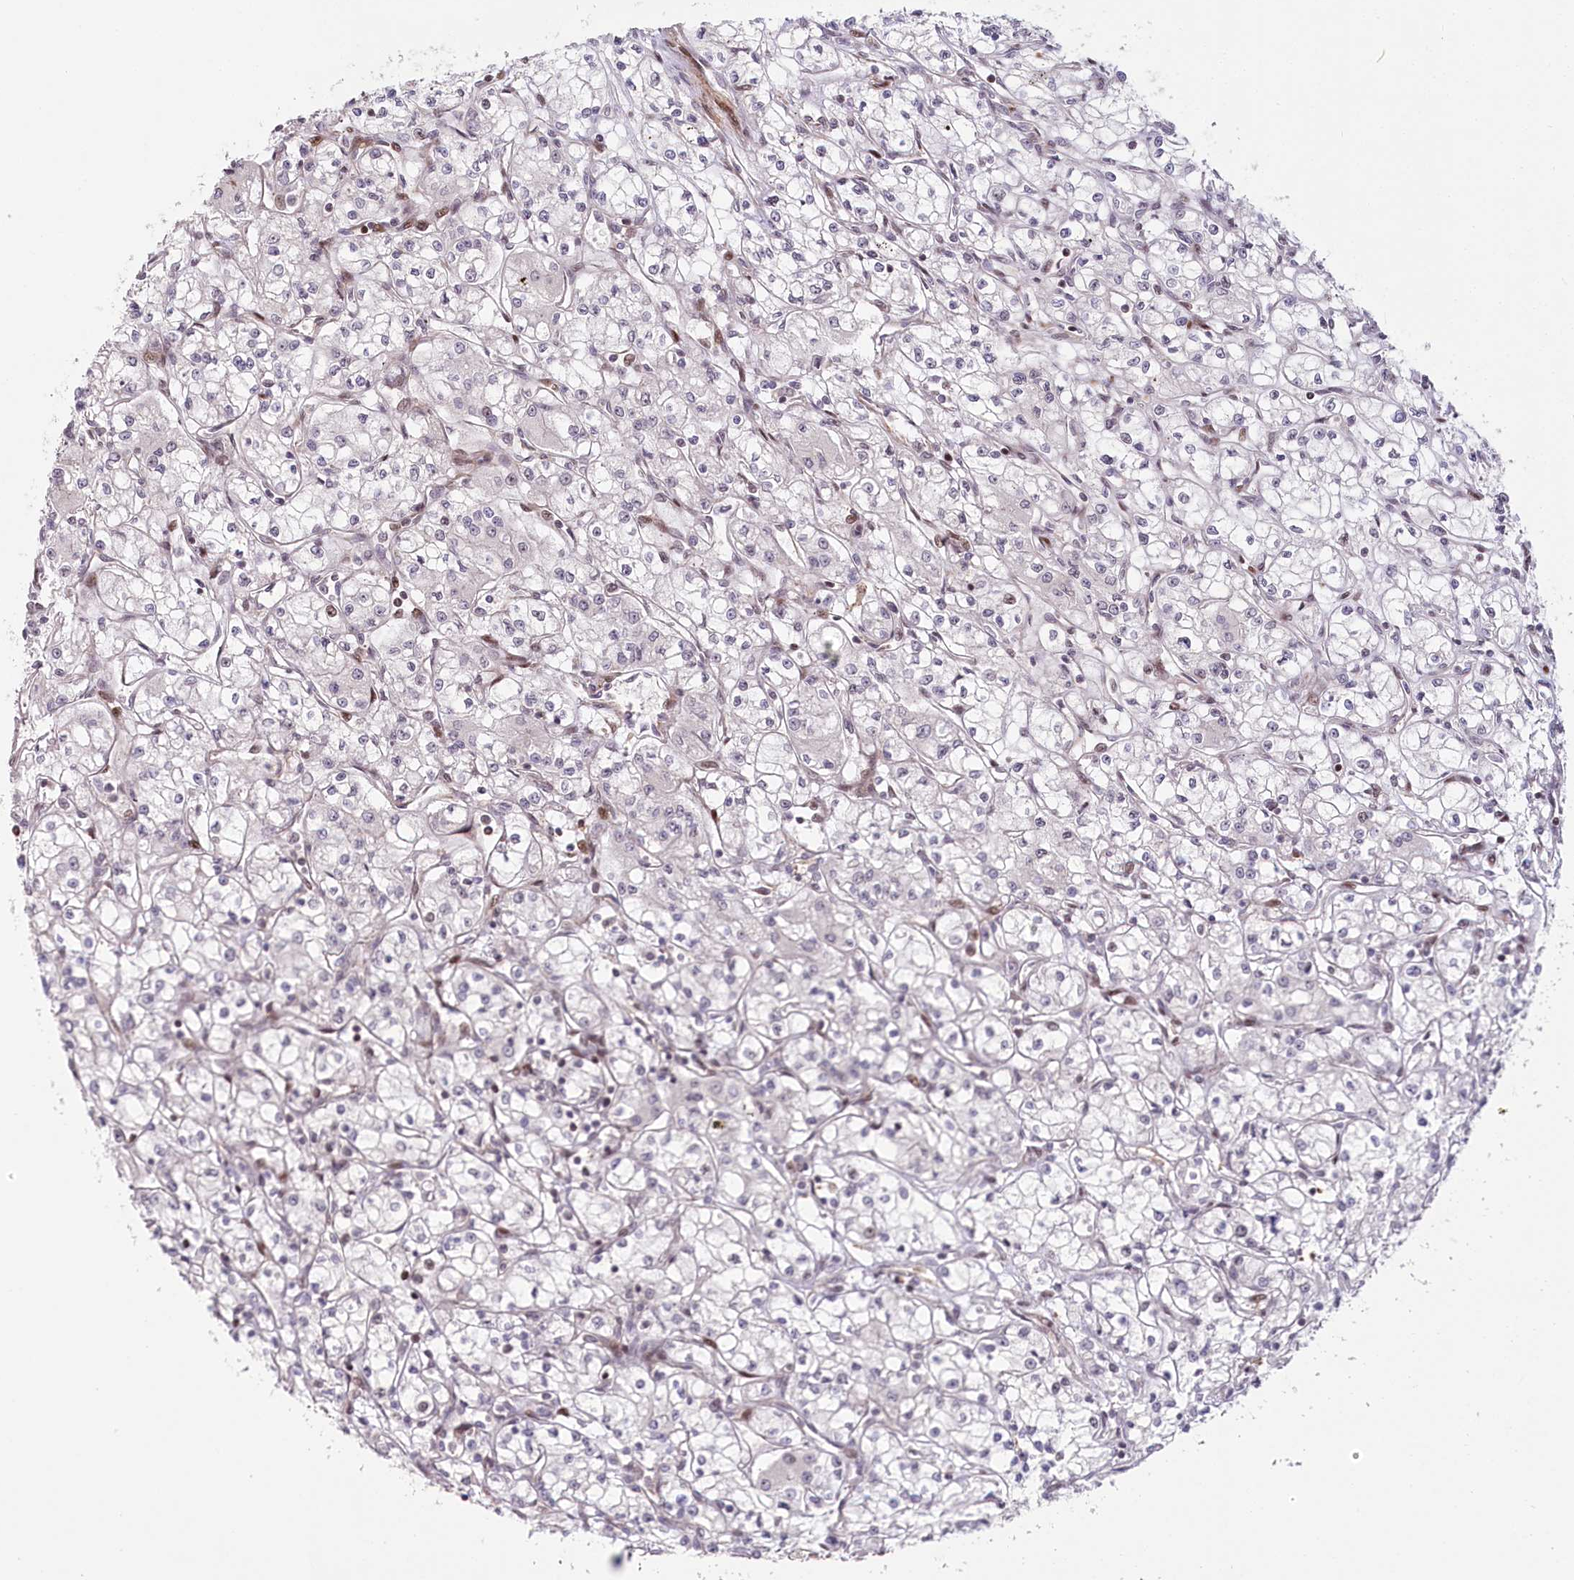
{"staining": {"intensity": "negative", "quantity": "none", "location": "none"}, "tissue": "renal cancer", "cell_type": "Tumor cells", "image_type": "cancer", "snomed": [{"axis": "morphology", "description": "Adenocarcinoma, NOS"}, {"axis": "topography", "description": "Kidney"}], "caption": "Tumor cells show no significant protein staining in renal adenocarcinoma.", "gene": "FAM204A", "patient": {"sex": "male", "age": 59}}